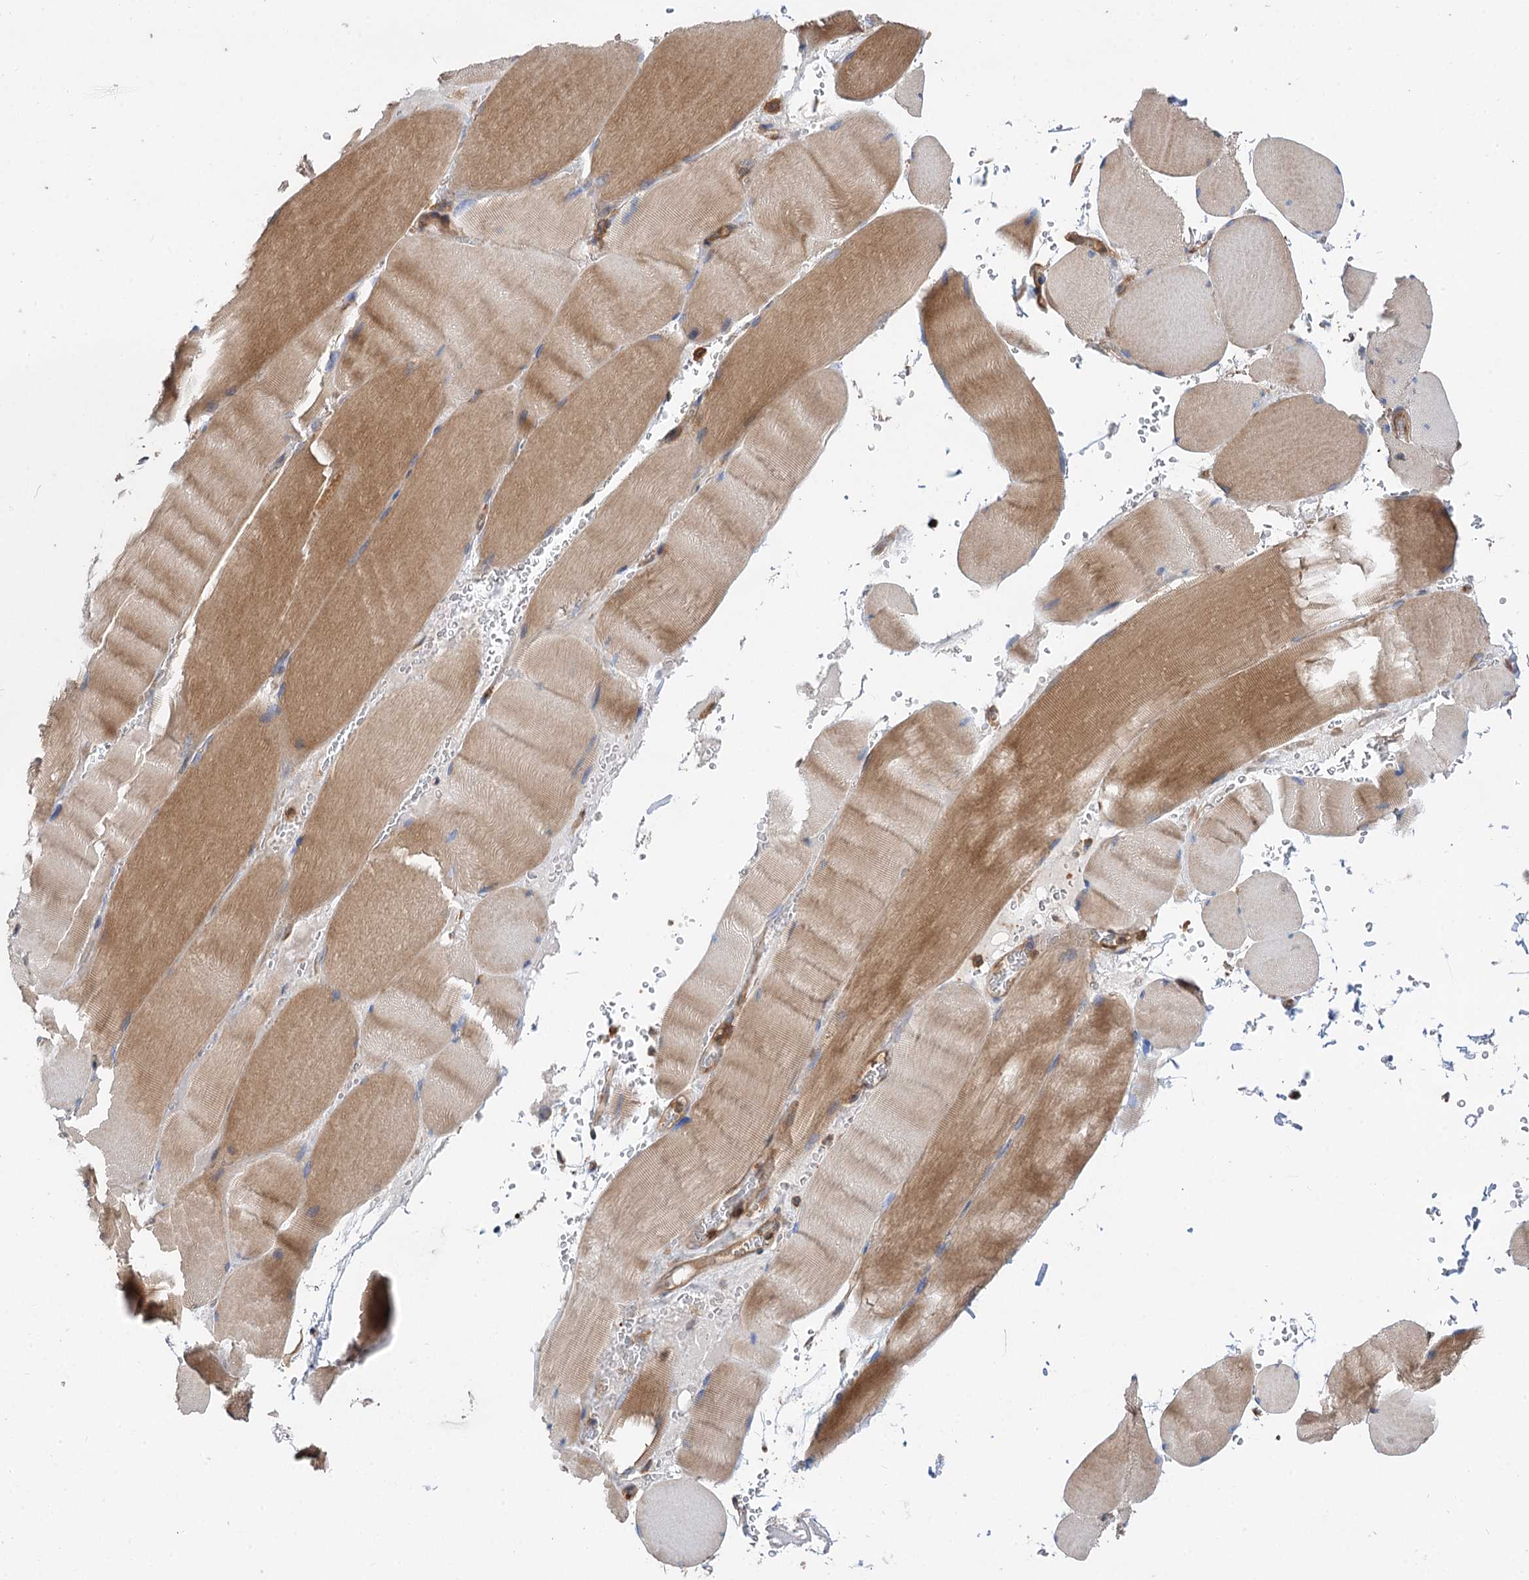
{"staining": {"intensity": "moderate", "quantity": "<25%", "location": "cytoplasmic/membranous"}, "tissue": "skeletal muscle", "cell_type": "Myocytes", "image_type": "normal", "snomed": [{"axis": "morphology", "description": "Normal tissue, NOS"}, {"axis": "topography", "description": "Skeletal muscle"}, {"axis": "topography", "description": "Head-Neck"}], "caption": "Normal skeletal muscle was stained to show a protein in brown. There is low levels of moderate cytoplasmic/membranous staining in approximately <25% of myocytes. Using DAB (3,3'-diaminobenzidine) (brown) and hematoxylin (blue) stains, captured at high magnification using brightfield microscopy.", "gene": "PACS1", "patient": {"sex": "male", "age": 66}}